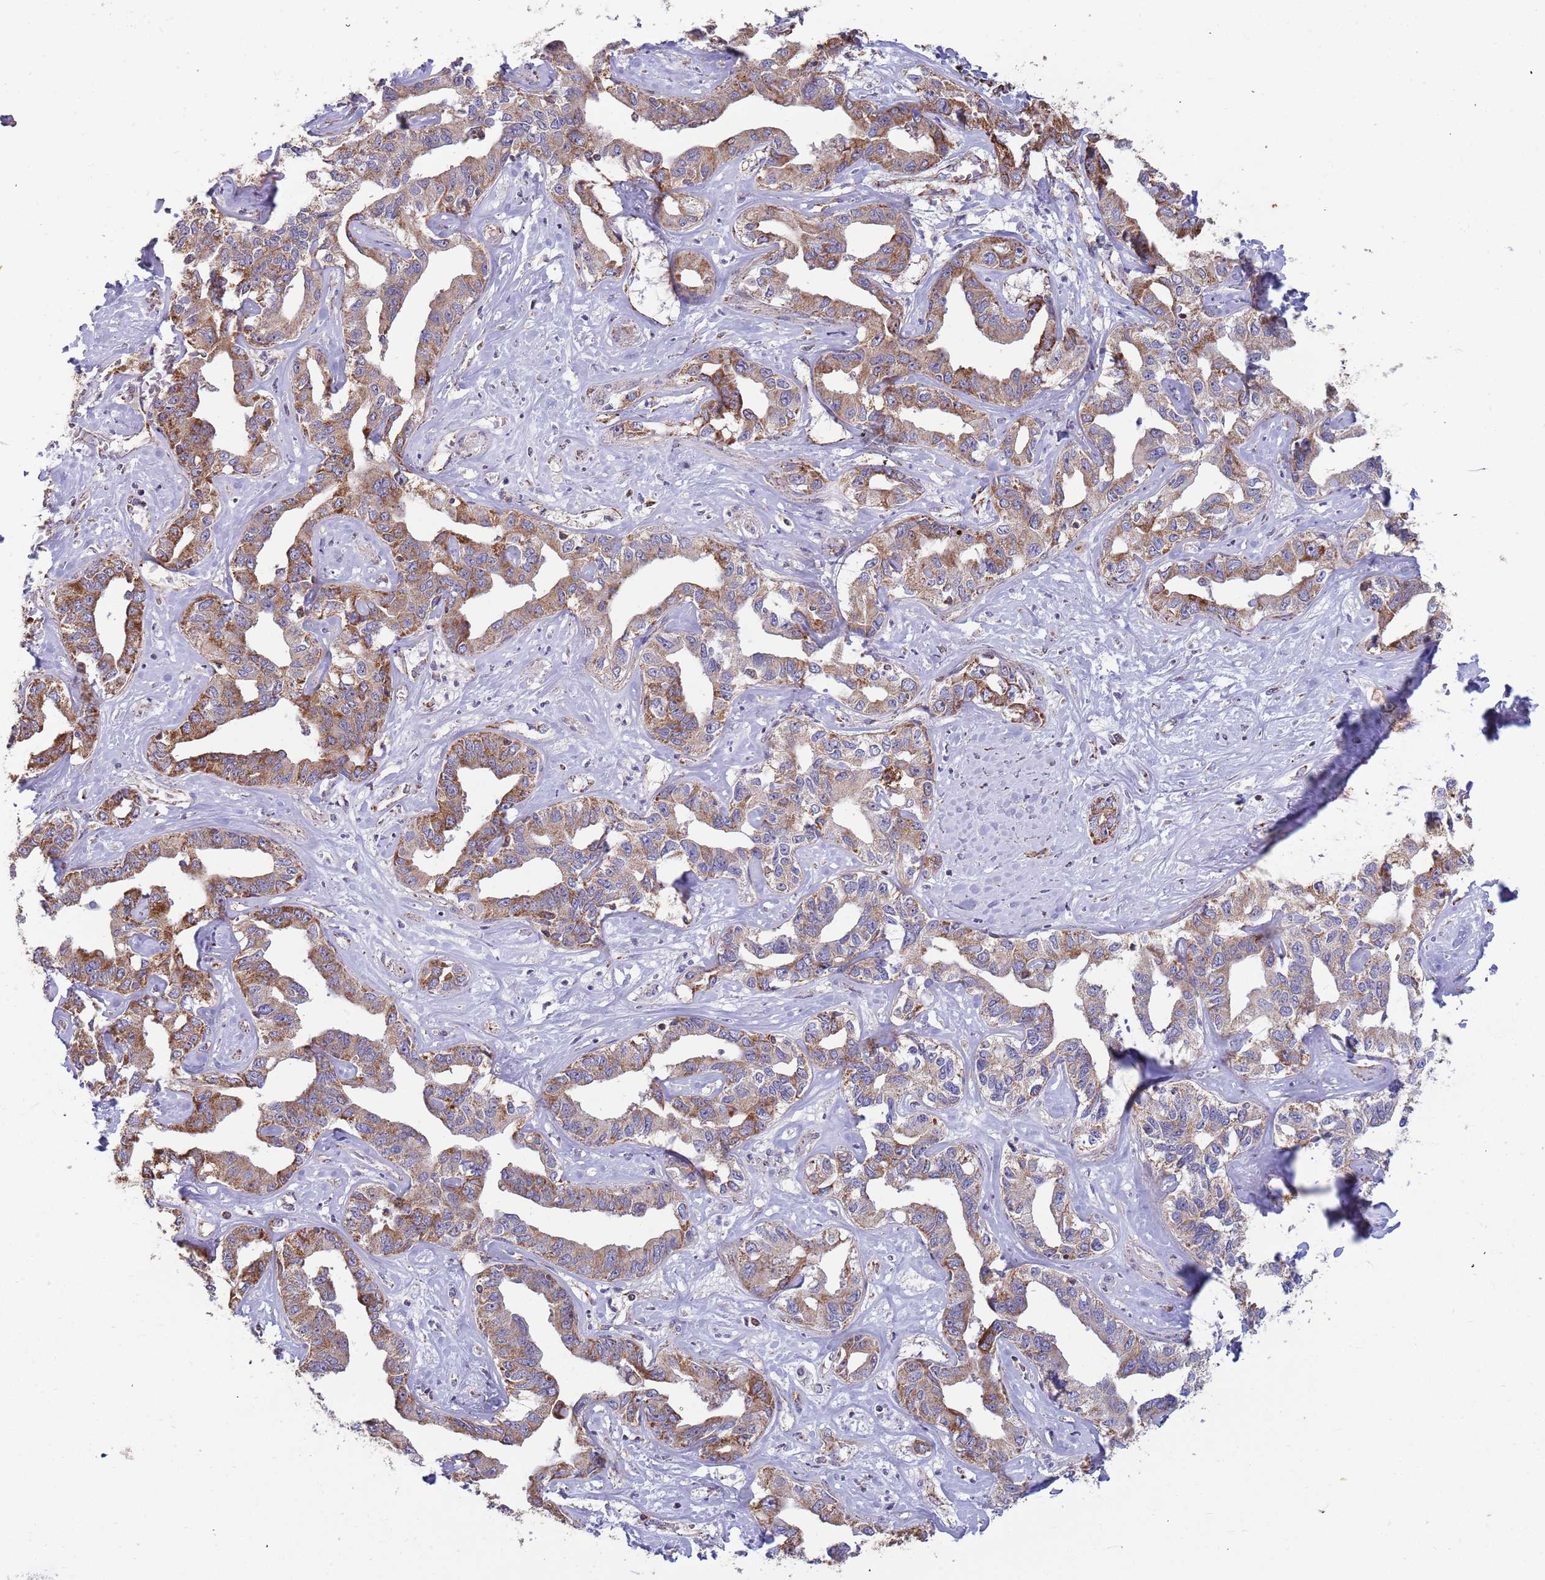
{"staining": {"intensity": "moderate", "quantity": ">75%", "location": "cytoplasmic/membranous"}, "tissue": "liver cancer", "cell_type": "Tumor cells", "image_type": "cancer", "snomed": [{"axis": "morphology", "description": "Cholangiocarcinoma"}, {"axis": "topography", "description": "Liver"}], "caption": "Immunohistochemical staining of human liver cholangiocarcinoma reveals medium levels of moderate cytoplasmic/membranous protein staining in about >75% of tumor cells.", "gene": "VPS16", "patient": {"sex": "male", "age": 59}}